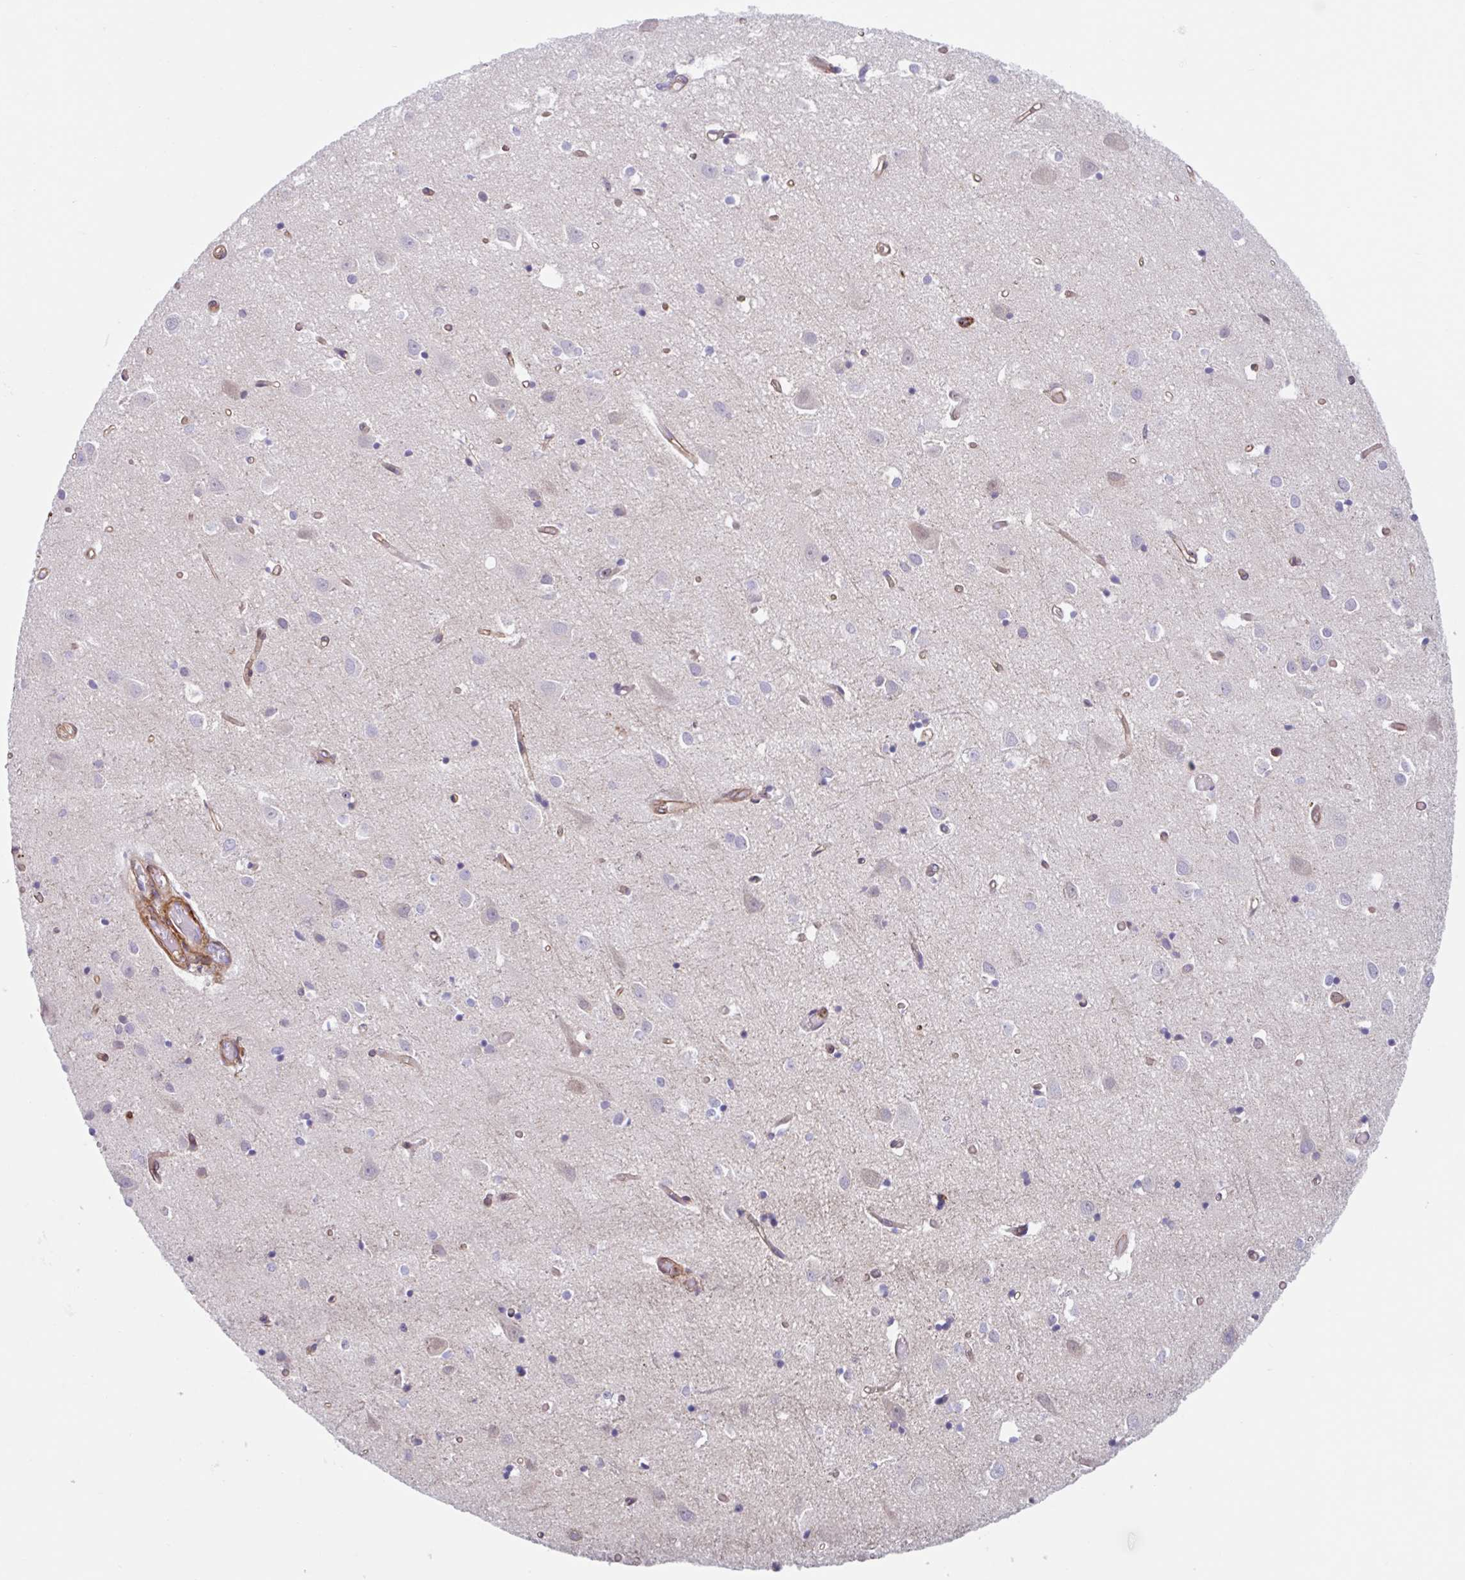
{"staining": {"intensity": "moderate", "quantity": ">75%", "location": "cytoplasmic/membranous"}, "tissue": "cerebral cortex", "cell_type": "Endothelial cells", "image_type": "normal", "snomed": [{"axis": "morphology", "description": "Normal tissue, NOS"}, {"axis": "topography", "description": "Cerebral cortex"}], "caption": "Endothelial cells show medium levels of moderate cytoplasmic/membranous staining in about >75% of cells in unremarkable cerebral cortex.", "gene": "EFHD1", "patient": {"sex": "male", "age": 70}}